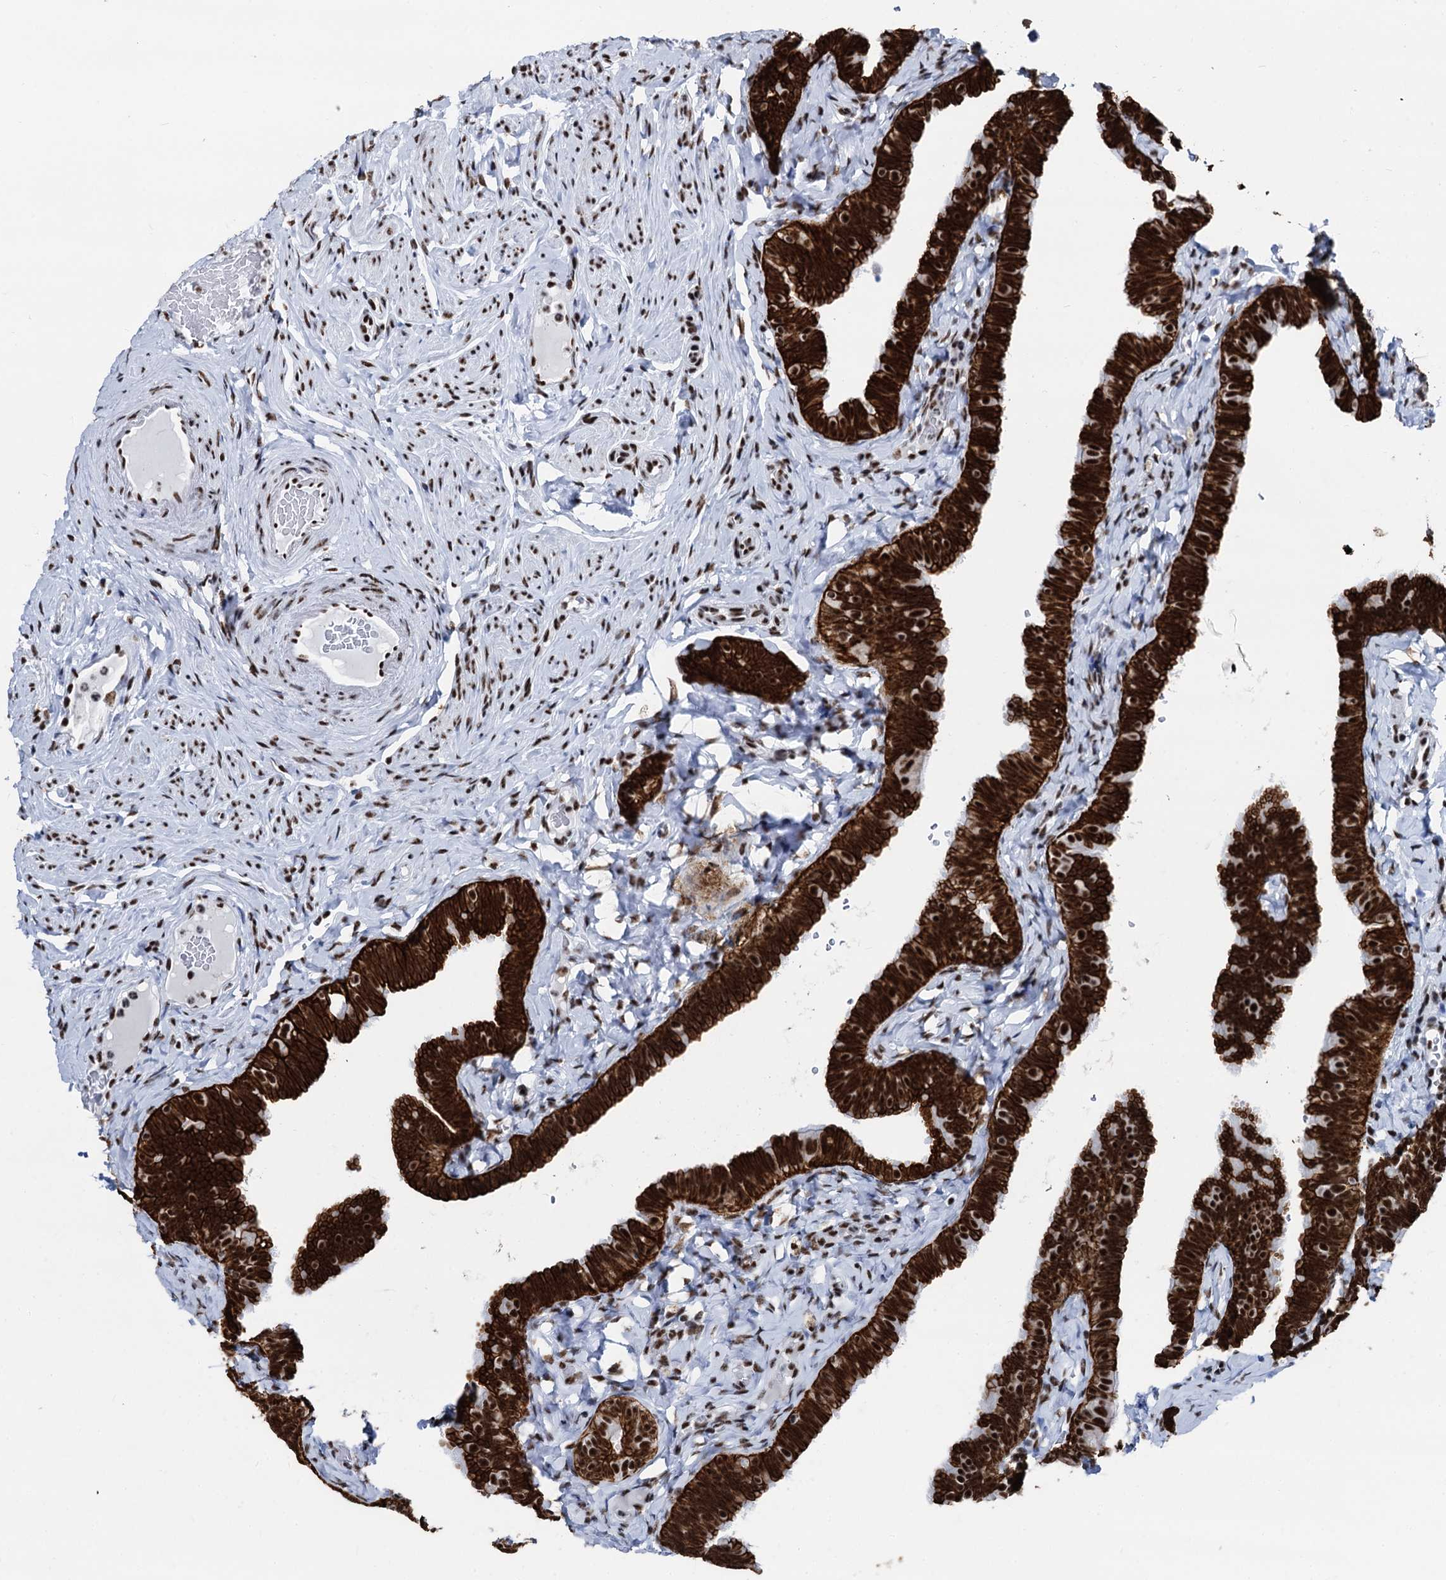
{"staining": {"intensity": "strong", "quantity": ">75%", "location": "cytoplasmic/membranous,nuclear"}, "tissue": "fallopian tube", "cell_type": "Glandular cells", "image_type": "normal", "snomed": [{"axis": "morphology", "description": "Normal tissue, NOS"}, {"axis": "topography", "description": "Fallopian tube"}], "caption": "Protein staining by immunohistochemistry displays strong cytoplasmic/membranous,nuclear positivity in approximately >75% of glandular cells in normal fallopian tube.", "gene": "DDX23", "patient": {"sex": "female", "age": 65}}